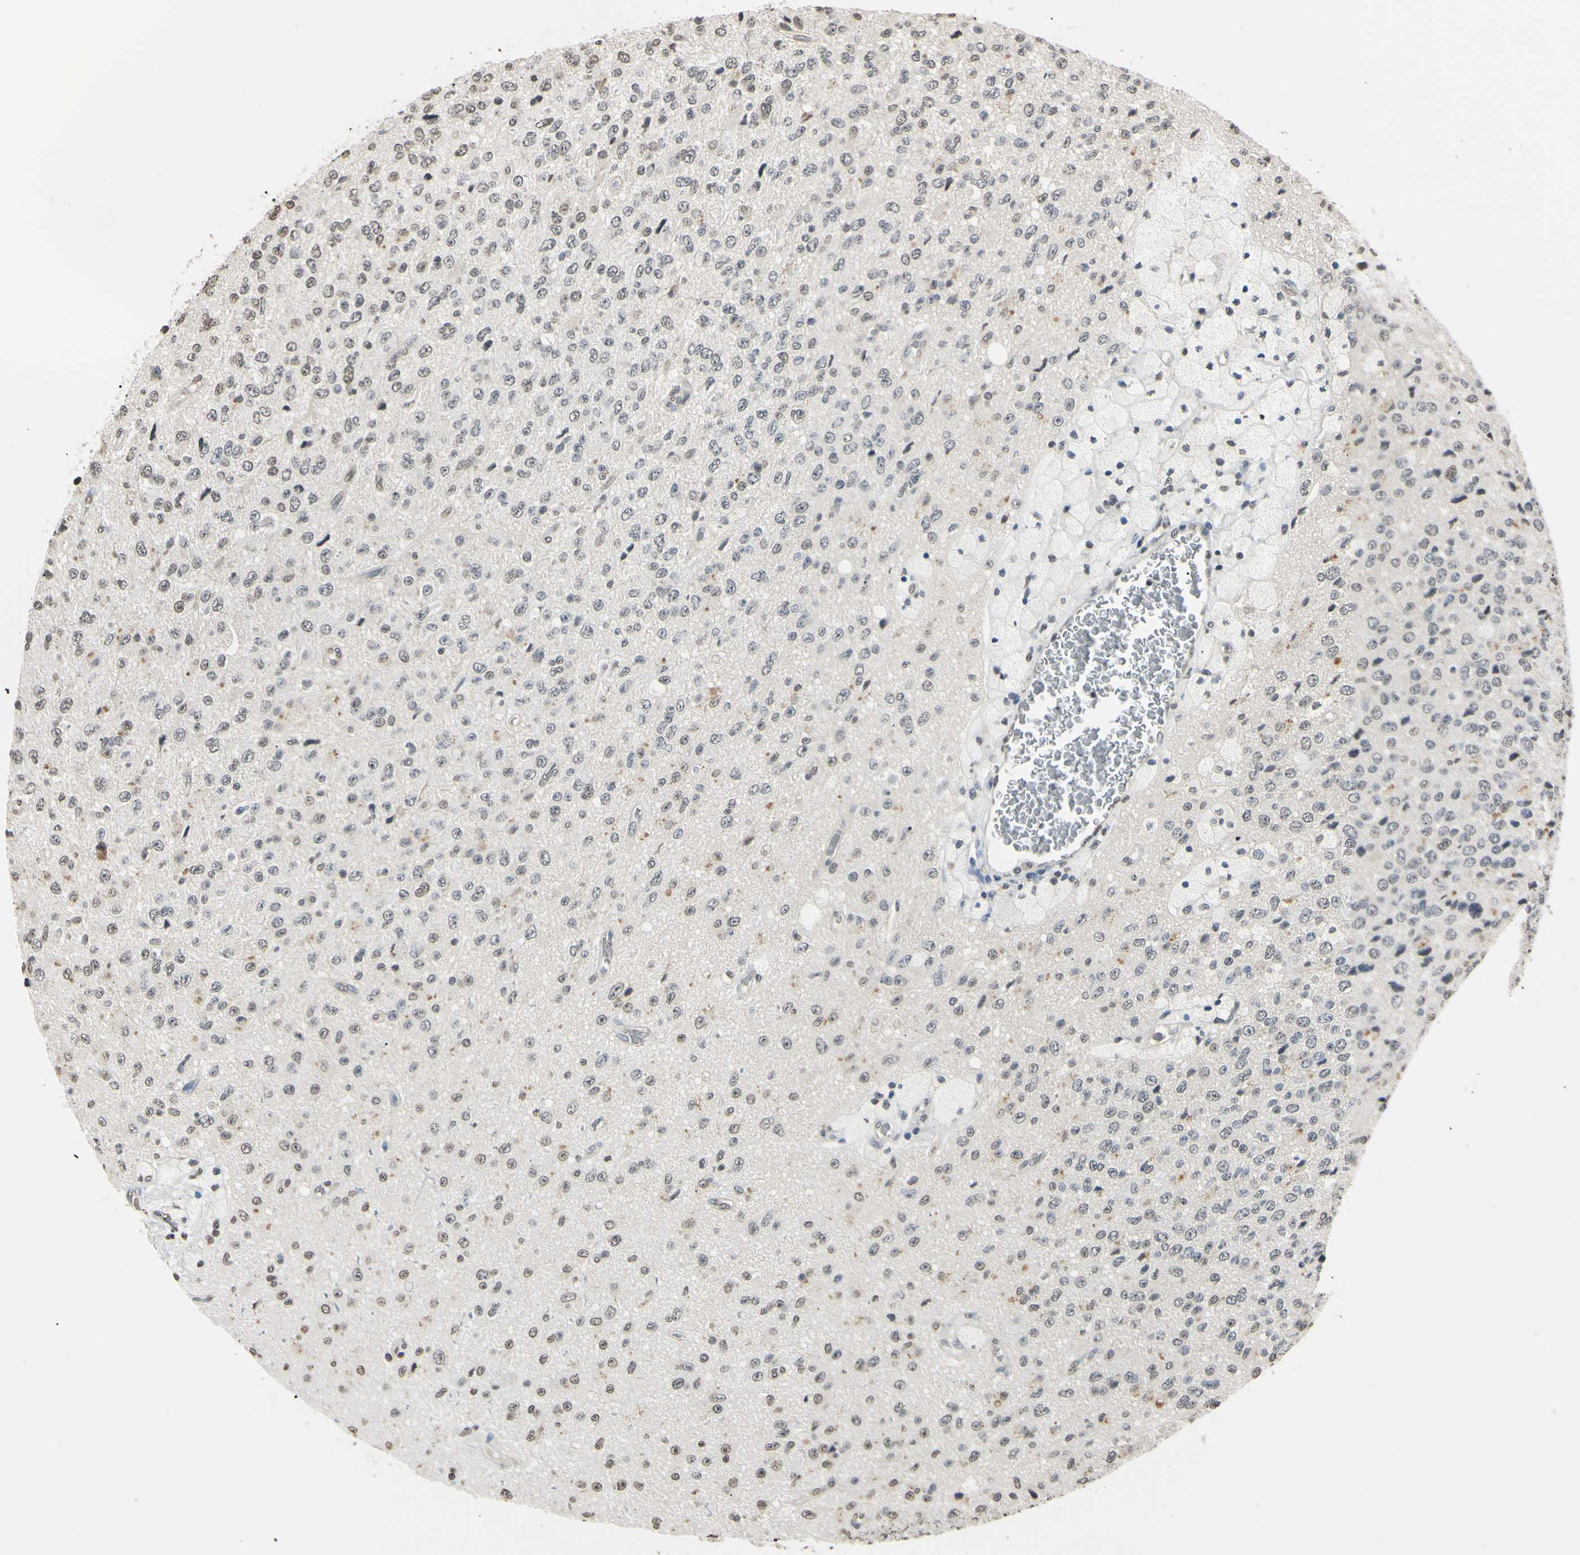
{"staining": {"intensity": "weak", "quantity": "25%-75%", "location": "nuclear"}, "tissue": "glioma", "cell_type": "Tumor cells", "image_type": "cancer", "snomed": [{"axis": "morphology", "description": "Glioma, malignant, High grade"}, {"axis": "topography", "description": "pancreas cauda"}], "caption": "Weak nuclear protein expression is identified in about 25%-75% of tumor cells in glioma. (DAB = brown stain, brightfield microscopy at high magnification).", "gene": "CDC45", "patient": {"sex": "male", "age": 60}}